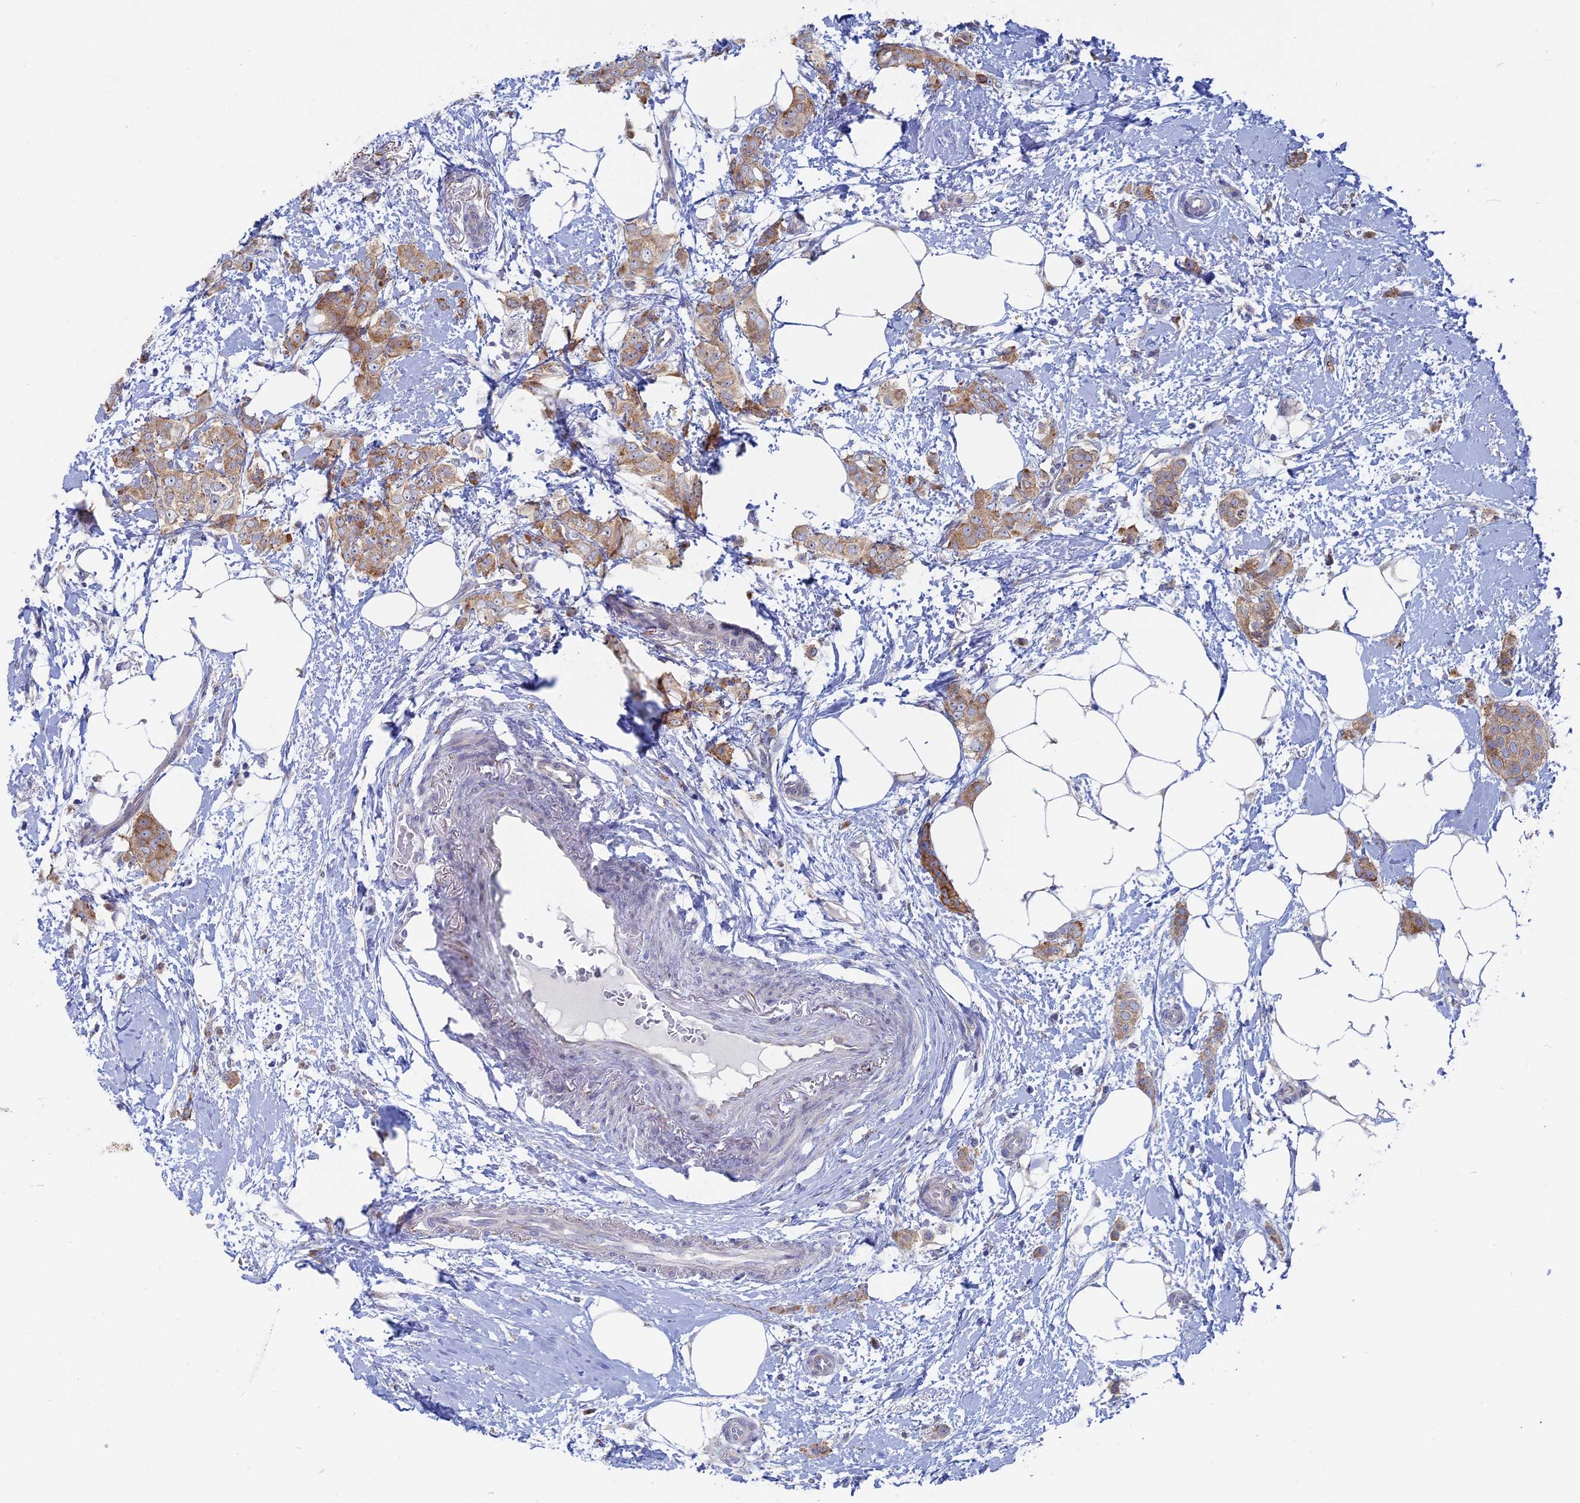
{"staining": {"intensity": "moderate", "quantity": ">75%", "location": "cytoplasmic/membranous"}, "tissue": "breast cancer", "cell_type": "Tumor cells", "image_type": "cancer", "snomed": [{"axis": "morphology", "description": "Duct carcinoma"}, {"axis": "topography", "description": "Breast"}], "caption": "High-magnification brightfield microscopy of breast cancer stained with DAB (3,3'-diaminobenzidine) (brown) and counterstained with hematoxylin (blue). tumor cells exhibit moderate cytoplasmic/membranous expression is appreciated in about>75% of cells.", "gene": "TBC1D30", "patient": {"sex": "female", "age": 72}}